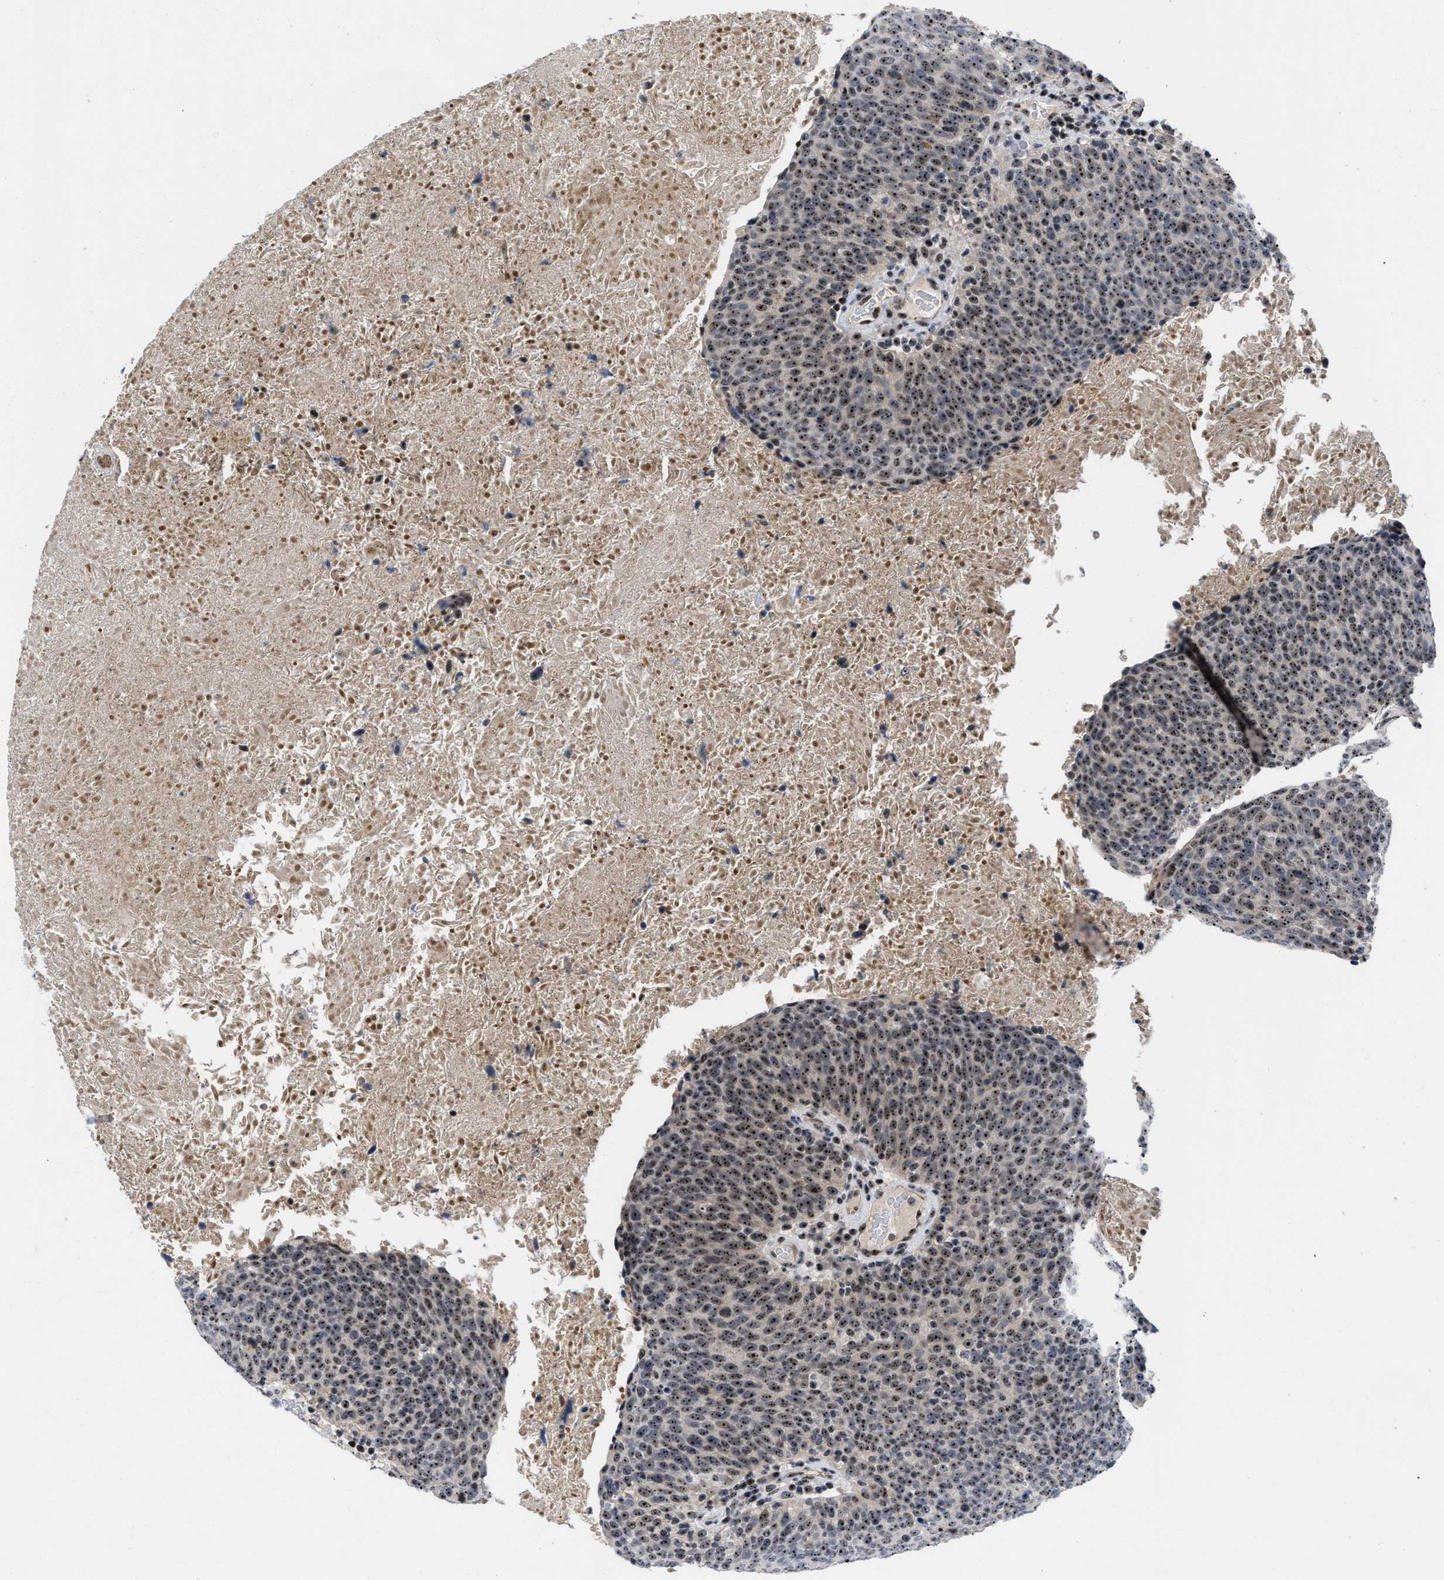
{"staining": {"intensity": "moderate", "quantity": ">75%", "location": "nuclear"}, "tissue": "head and neck cancer", "cell_type": "Tumor cells", "image_type": "cancer", "snomed": [{"axis": "morphology", "description": "Squamous cell carcinoma, NOS"}, {"axis": "morphology", "description": "Squamous cell carcinoma, metastatic, NOS"}, {"axis": "topography", "description": "Lymph node"}, {"axis": "topography", "description": "Head-Neck"}], "caption": "IHC of human head and neck metastatic squamous cell carcinoma displays medium levels of moderate nuclear positivity in approximately >75% of tumor cells.", "gene": "NOP58", "patient": {"sex": "male", "age": 62}}